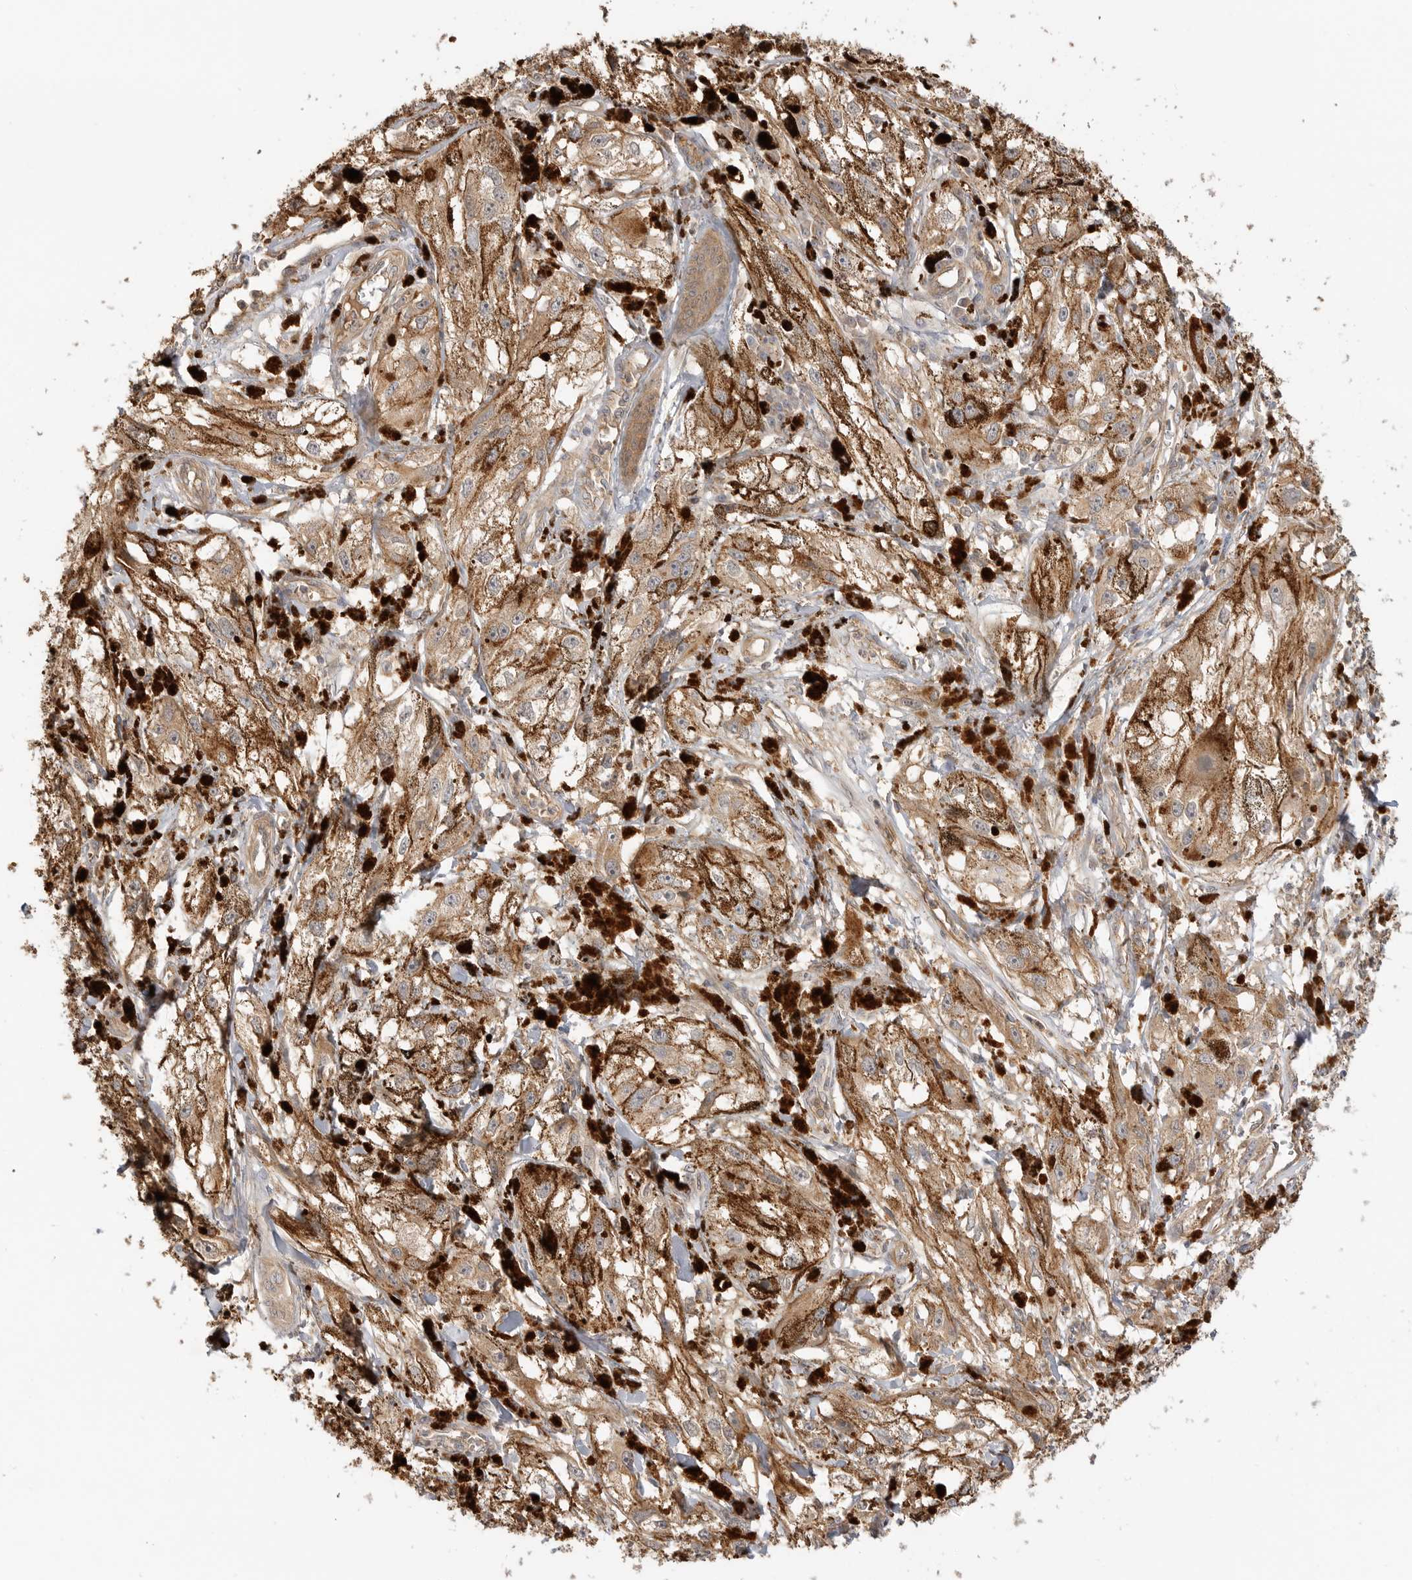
{"staining": {"intensity": "moderate", "quantity": ">75%", "location": "cytoplasmic/membranous"}, "tissue": "melanoma", "cell_type": "Tumor cells", "image_type": "cancer", "snomed": [{"axis": "morphology", "description": "Malignant melanoma, NOS"}, {"axis": "topography", "description": "Skin"}], "caption": "Protein analysis of melanoma tissue demonstrates moderate cytoplasmic/membranous staining in about >75% of tumor cells.", "gene": "CLDN12", "patient": {"sex": "male", "age": 88}}